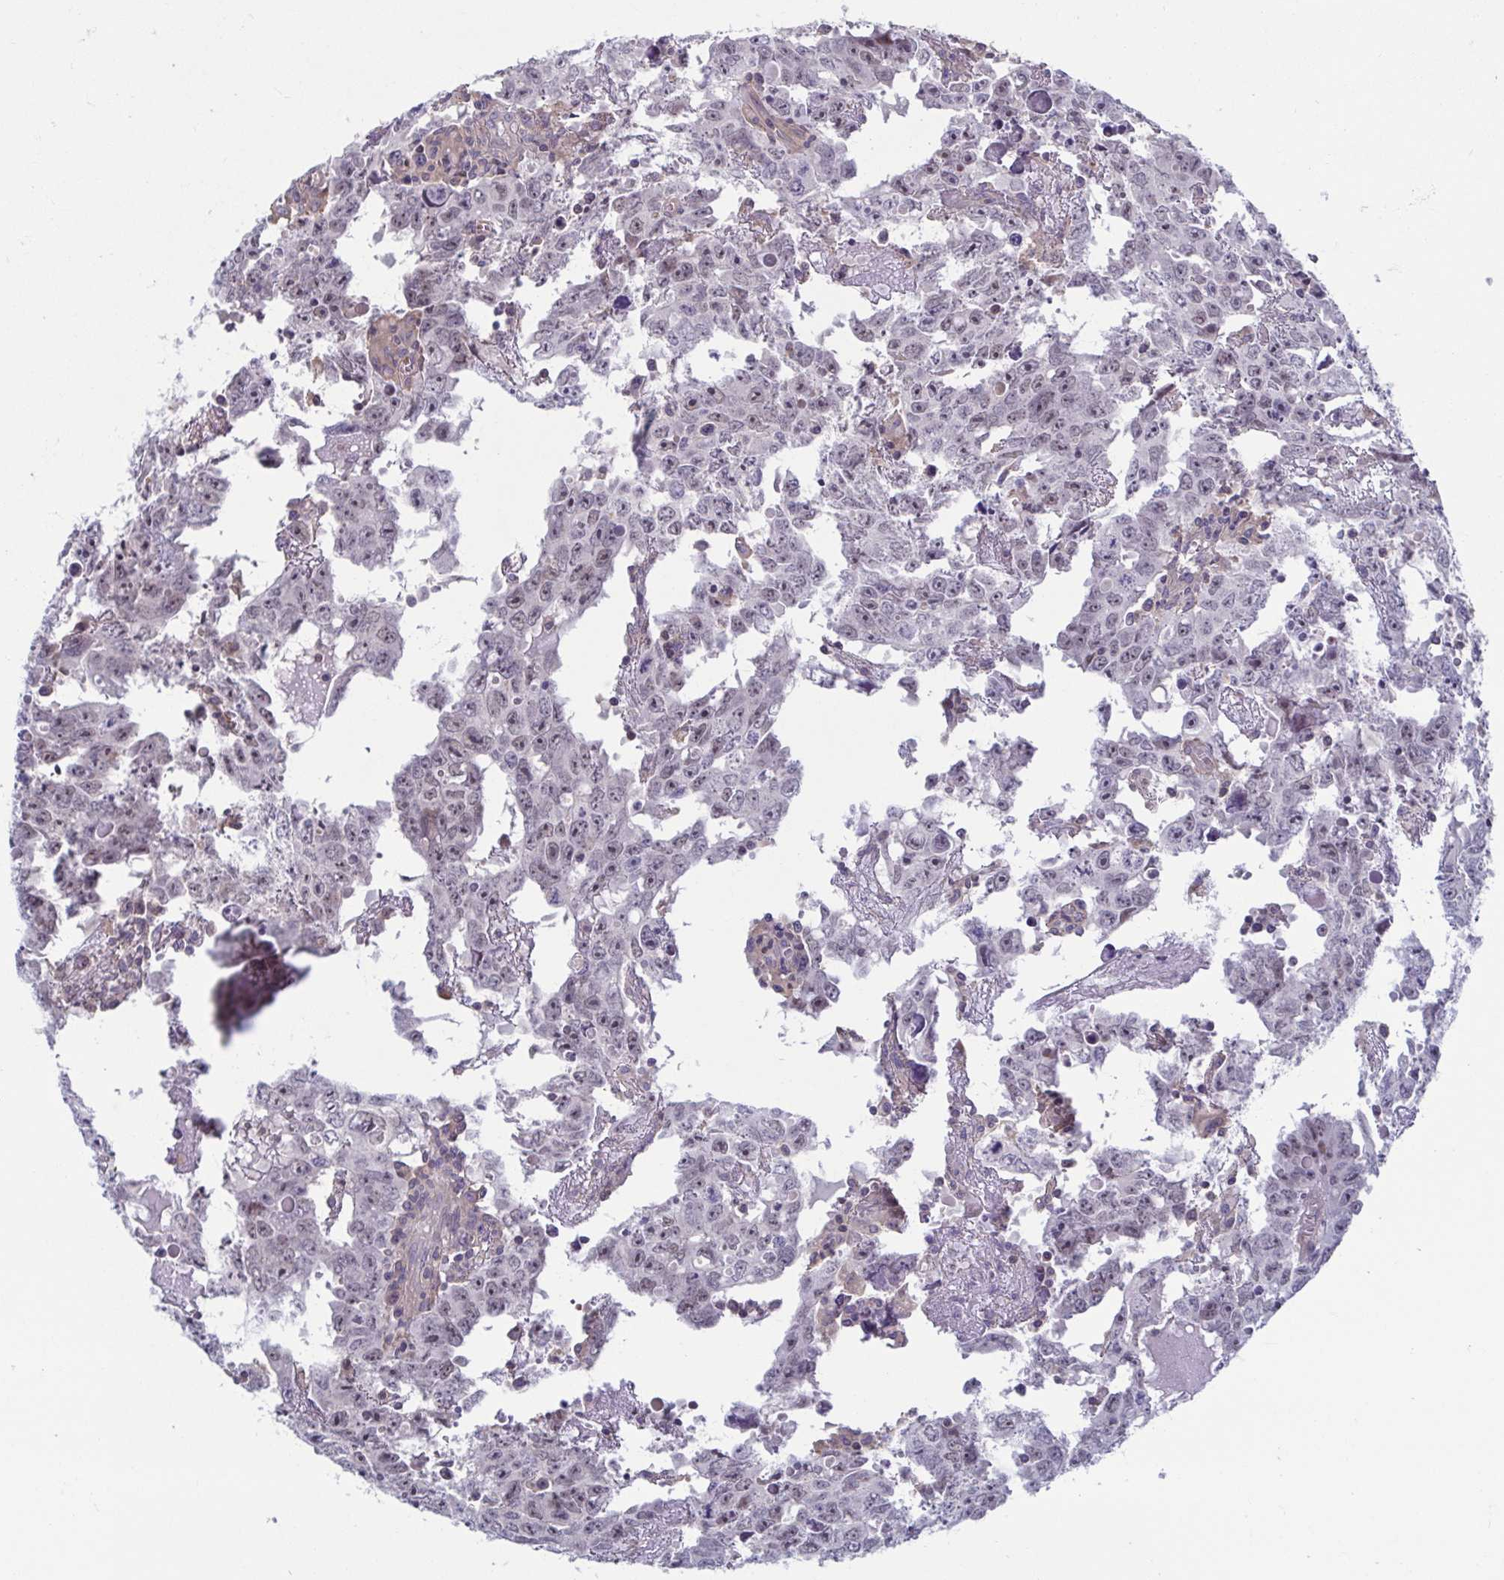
{"staining": {"intensity": "negative", "quantity": "none", "location": "none"}, "tissue": "testis cancer", "cell_type": "Tumor cells", "image_type": "cancer", "snomed": [{"axis": "morphology", "description": "Carcinoma, Embryonal, NOS"}, {"axis": "topography", "description": "Testis"}], "caption": "Immunohistochemistry (IHC) of testis cancer (embryonal carcinoma) exhibits no expression in tumor cells.", "gene": "LRRC38", "patient": {"sex": "male", "age": 22}}